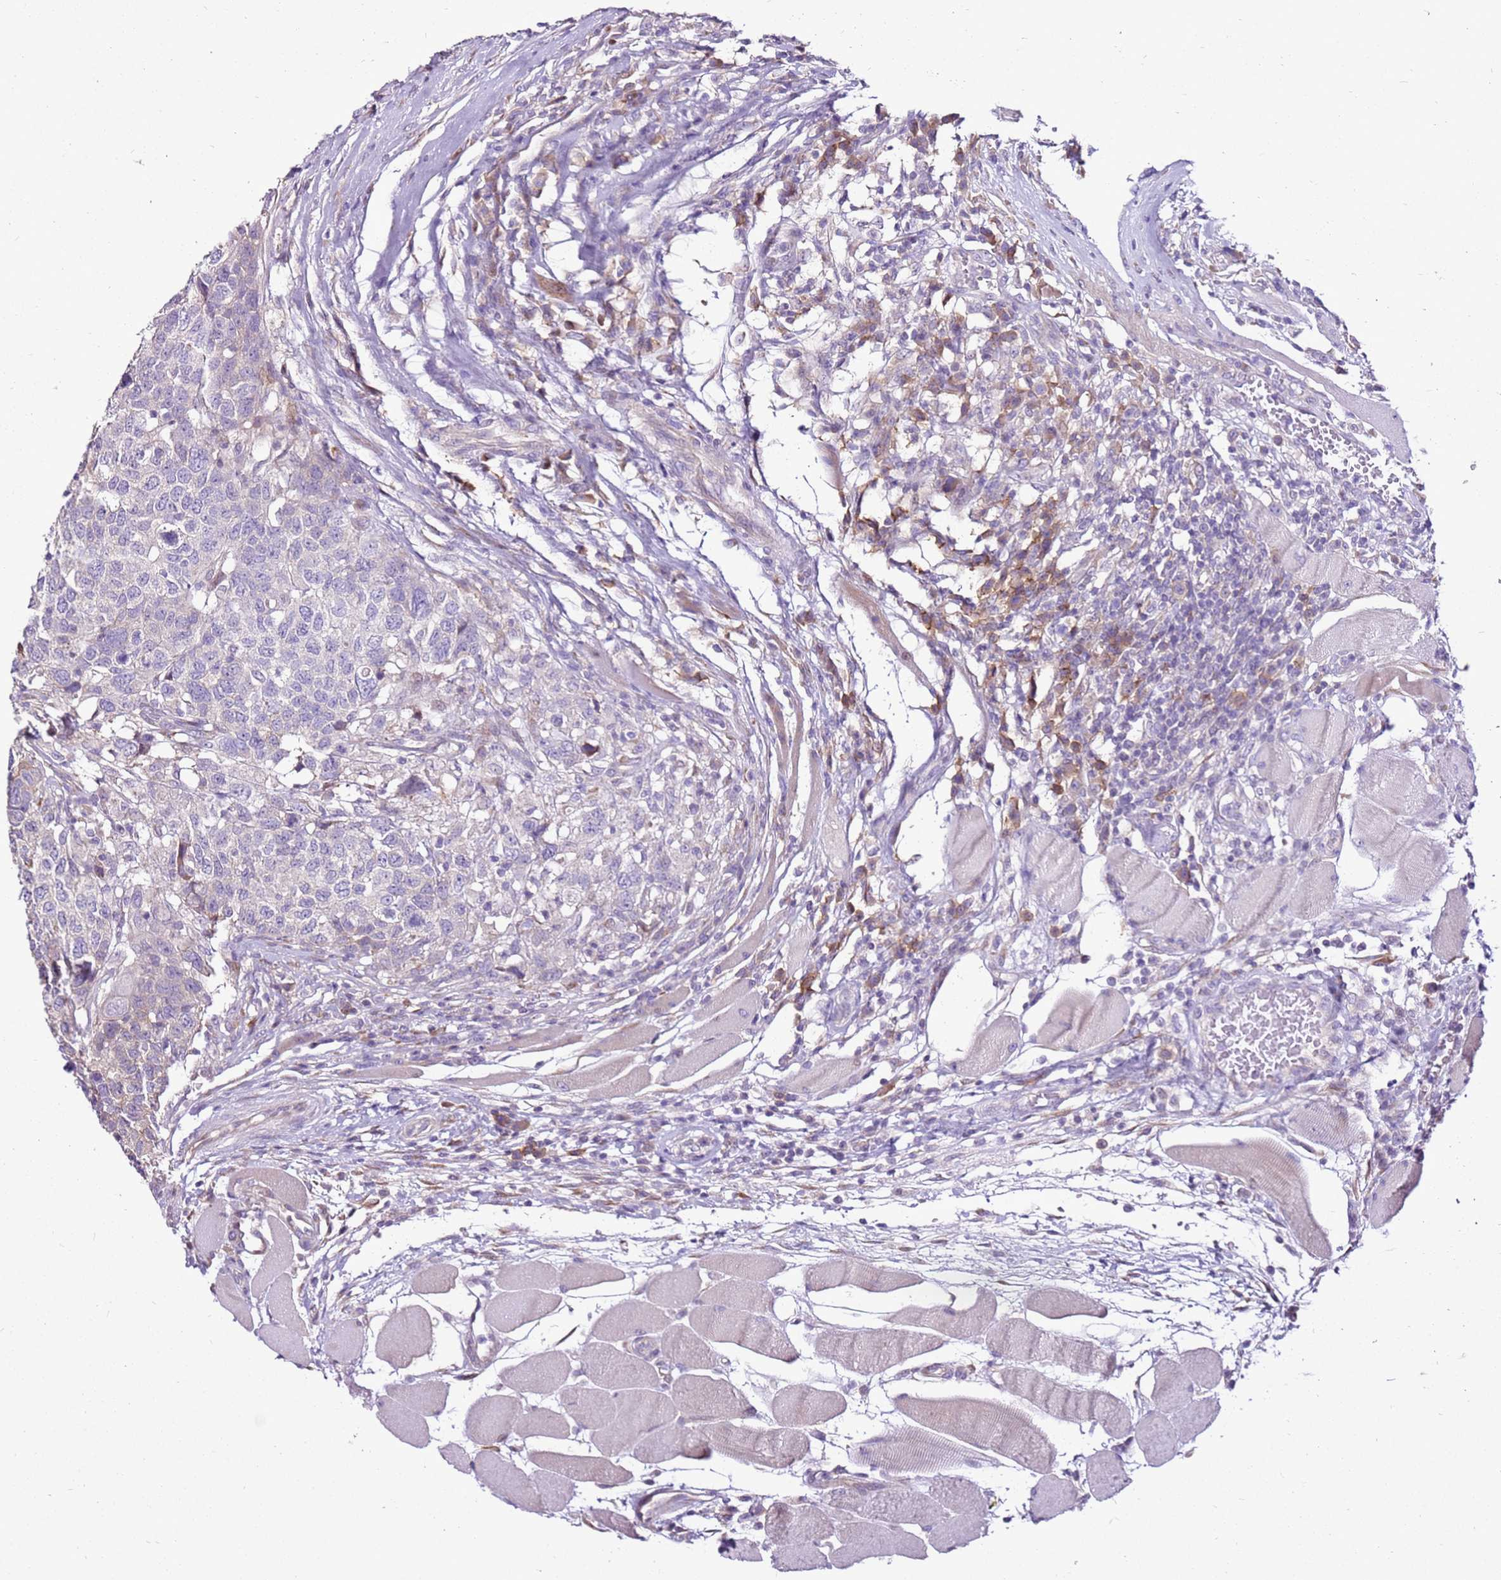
{"staining": {"intensity": "negative", "quantity": "none", "location": "none"}, "tissue": "head and neck cancer", "cell_type": "Tumor cells", "image_type": "cancer", "snomed": [{"axis": "morphology", "description": "Squamous cell carcinoma, NOS"}, {"axis": "topography", "description": "Head-Neck"}], "caption": "Tumor cells show no significant protein expression in squamous cell carcinoma (head and neck). The staining was performed using DAB (3,3'-diaminobenzidine) to visualize the protein expression in brown, while the nuclei were stained in blue with hematoxylin (Magnification: 20x).", "gene": "SLC38A5", "patient": {"sex": "male", "age": 66}}